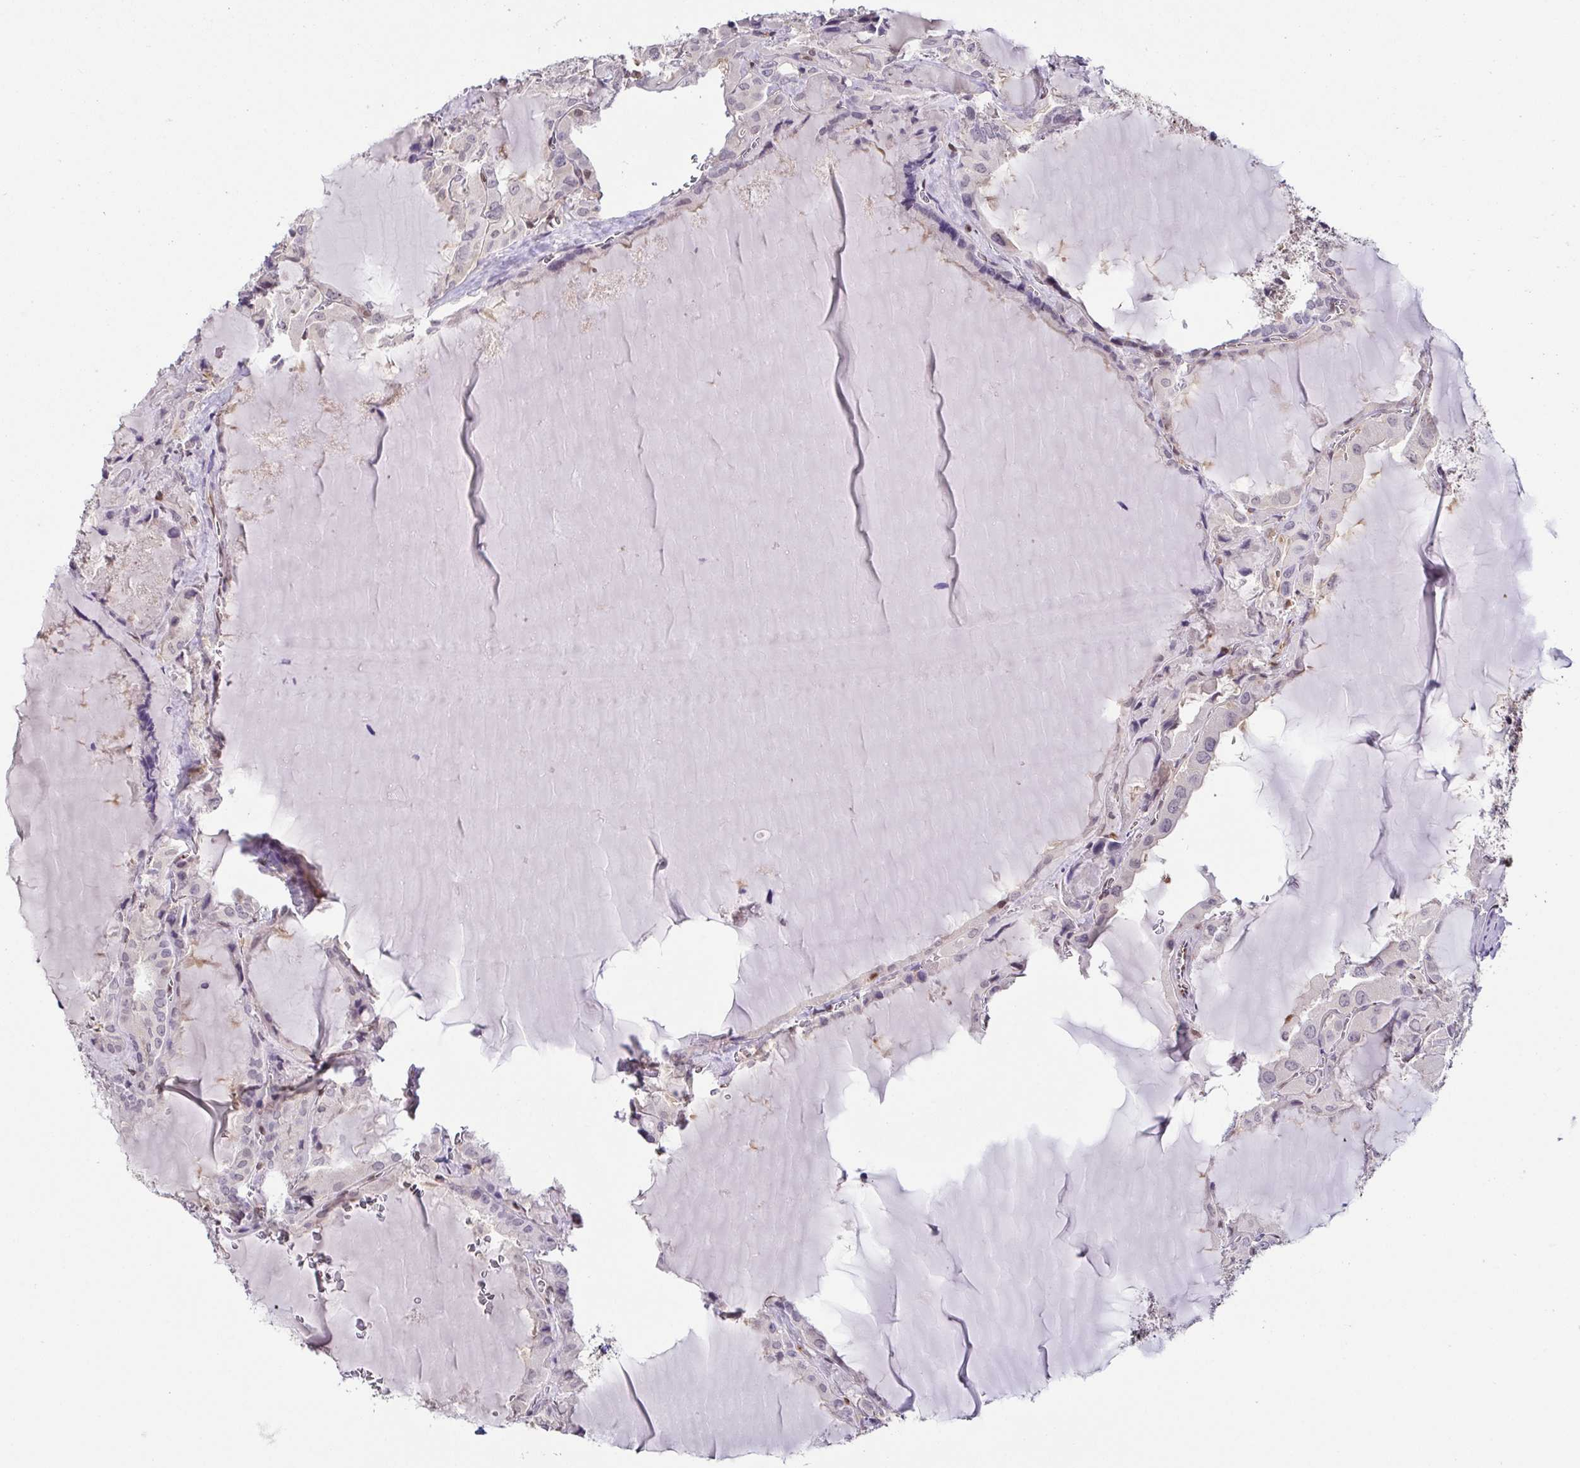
{"staining": {"intensity": "negative", "quantity": "none", "location": "none"}, "tissue": "thyroid cancer", "cell_type": "Tumor cells", "image_type": "cancer", "snomed": [{"axis": "morphology", "description": "Papillary adenocarcinoma, NOS"}, {"axis": "topography", "description": "Thyroid gland"}], "caption": "Protein analysis of thyroid cancer reveals no significant positivity in tumor cells.", "gene": "PSMB9", "patient": {"sex": "male", "age": 87}}